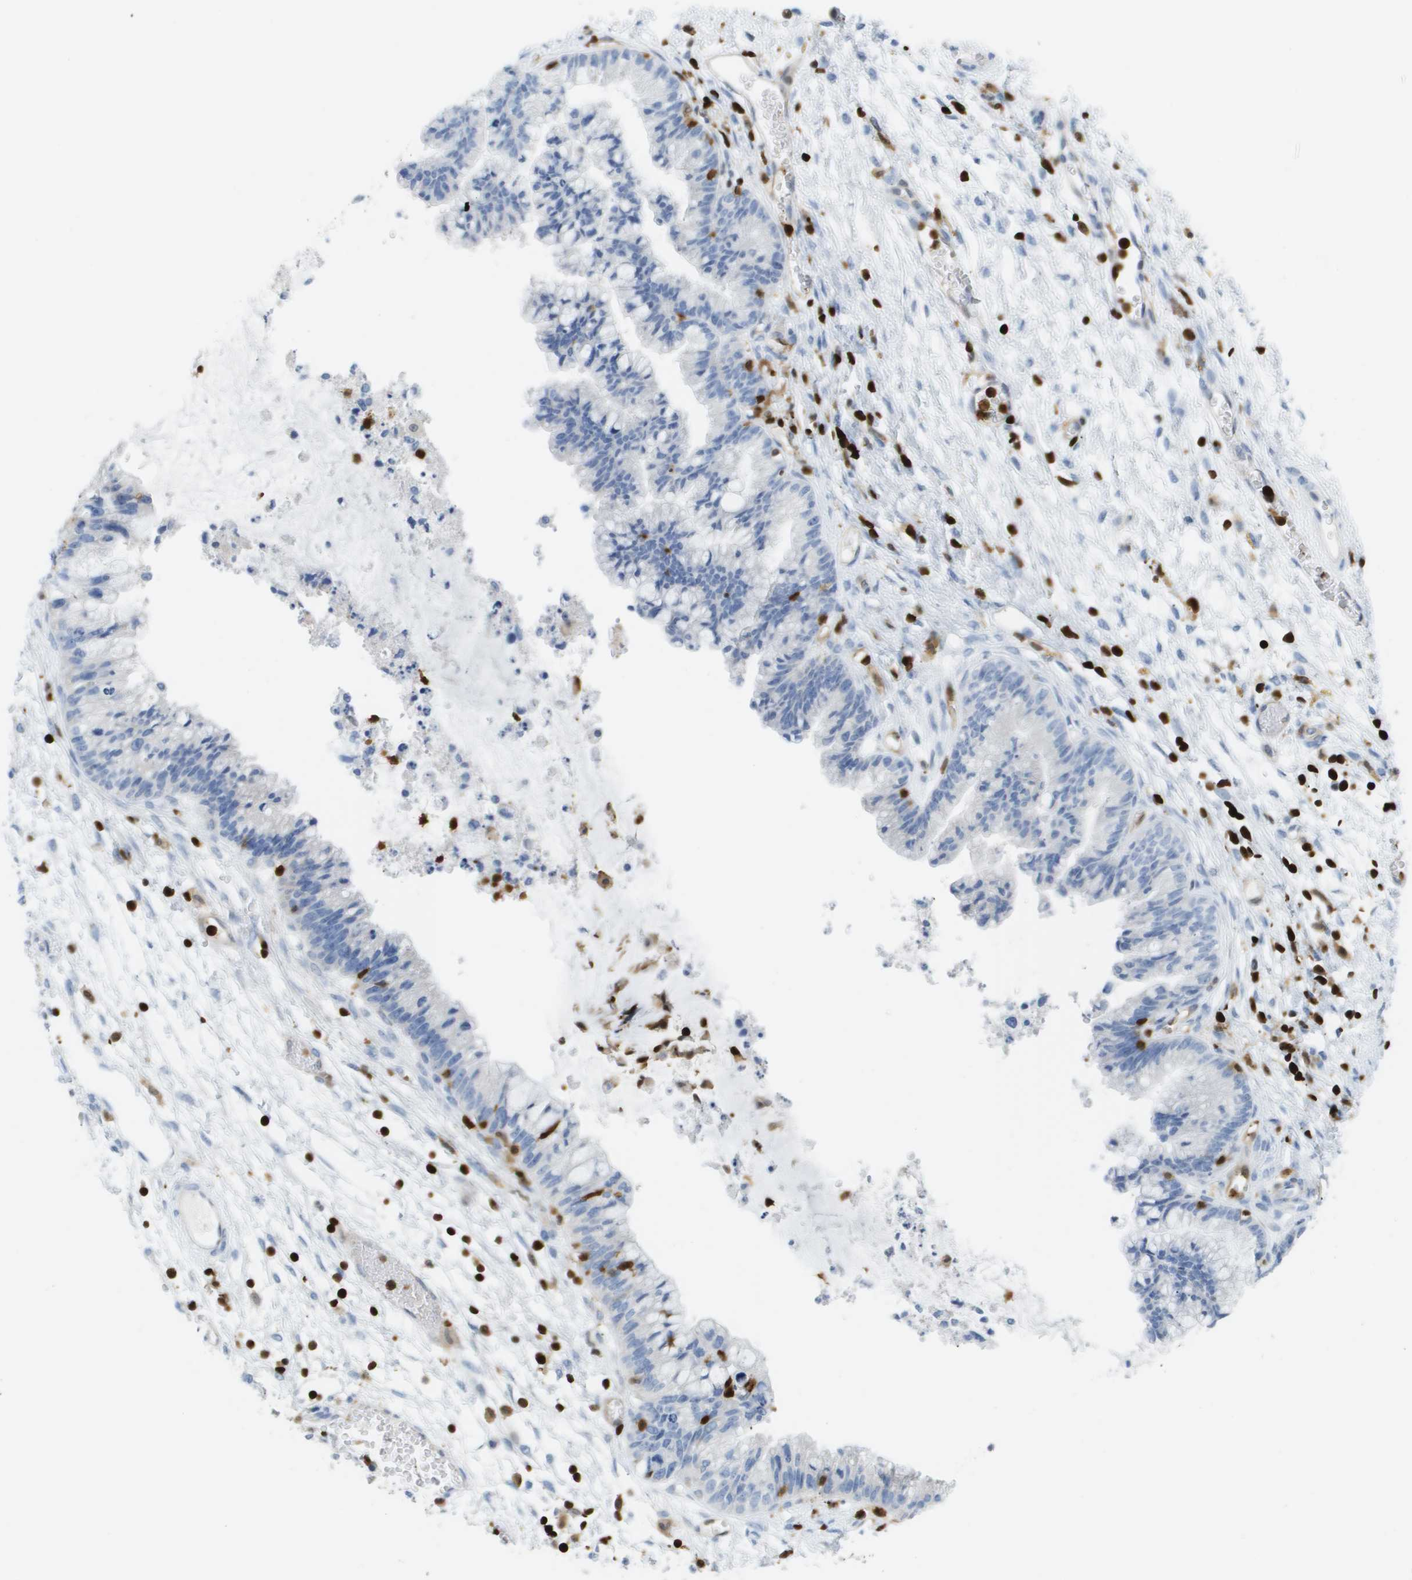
{"staining": {"intensity": "negative", "quantity": "none", "location": "none"}, "tissue": "cervical cancer", "cell_type": "Tumor cells", "image_type": "cancer", "snomed": [{"axis": "morphology", "description": "Adenocarcinoma, NOS"}, {"axis": "topography", "description": "Cervix"}], "caption": "Immunohistochemistry (IHC) of cervical cancer (adenocarcinoma) reveals no positivity in tumor cells. (Stains: DAB immunohistochemistry (IHC) with hematoxylin counter stain, Microscopy: brightfield microscopy at high magnification).", "gene": "DOCK5", "patient": {"sex": "female", "age": 44}}